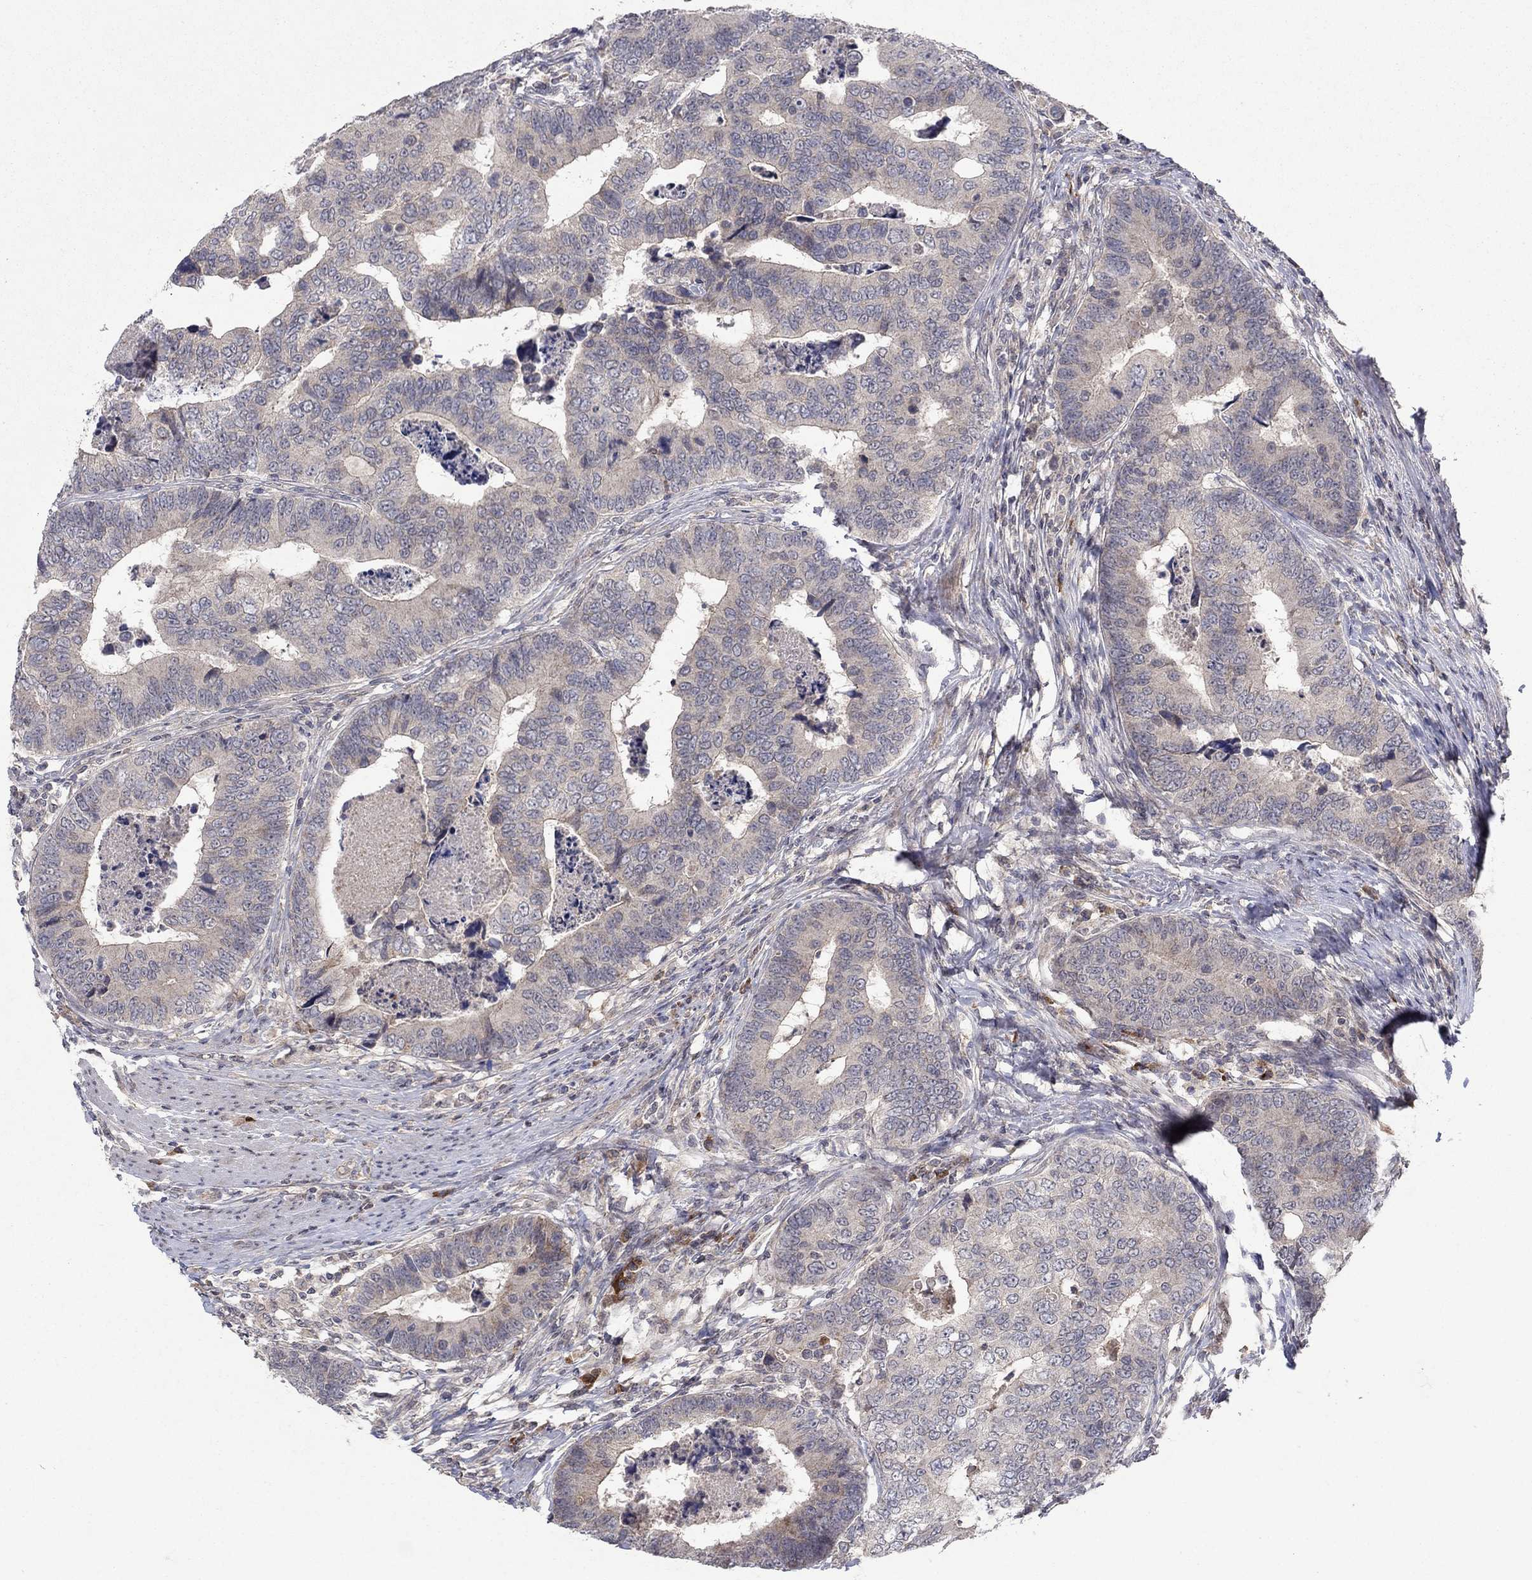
{"staining": {"intensity": "negative", "quantity": "none", "location": "none"}, "tissue": "colorectal cancer", "cell_type": "Tumor cells", "image_type": "cancer", "snomed": [{"axis": "morphology", "description": "Adenocarcinoma, NOS"}, {"axis": "topography", "description": "Colon"}], "caption": "The micrograph reveals no staining of tumor cells in colorectal adenocarcinoma. The staining was performed using DAB (3,3'-diaminobenzidine) to visualize the protein expression in brown, while the nuclei were stained in blue with hematoxylin (Magnification: 20x).", "gene": "IL4", "patient": {"sex": "female", "age": 72}}